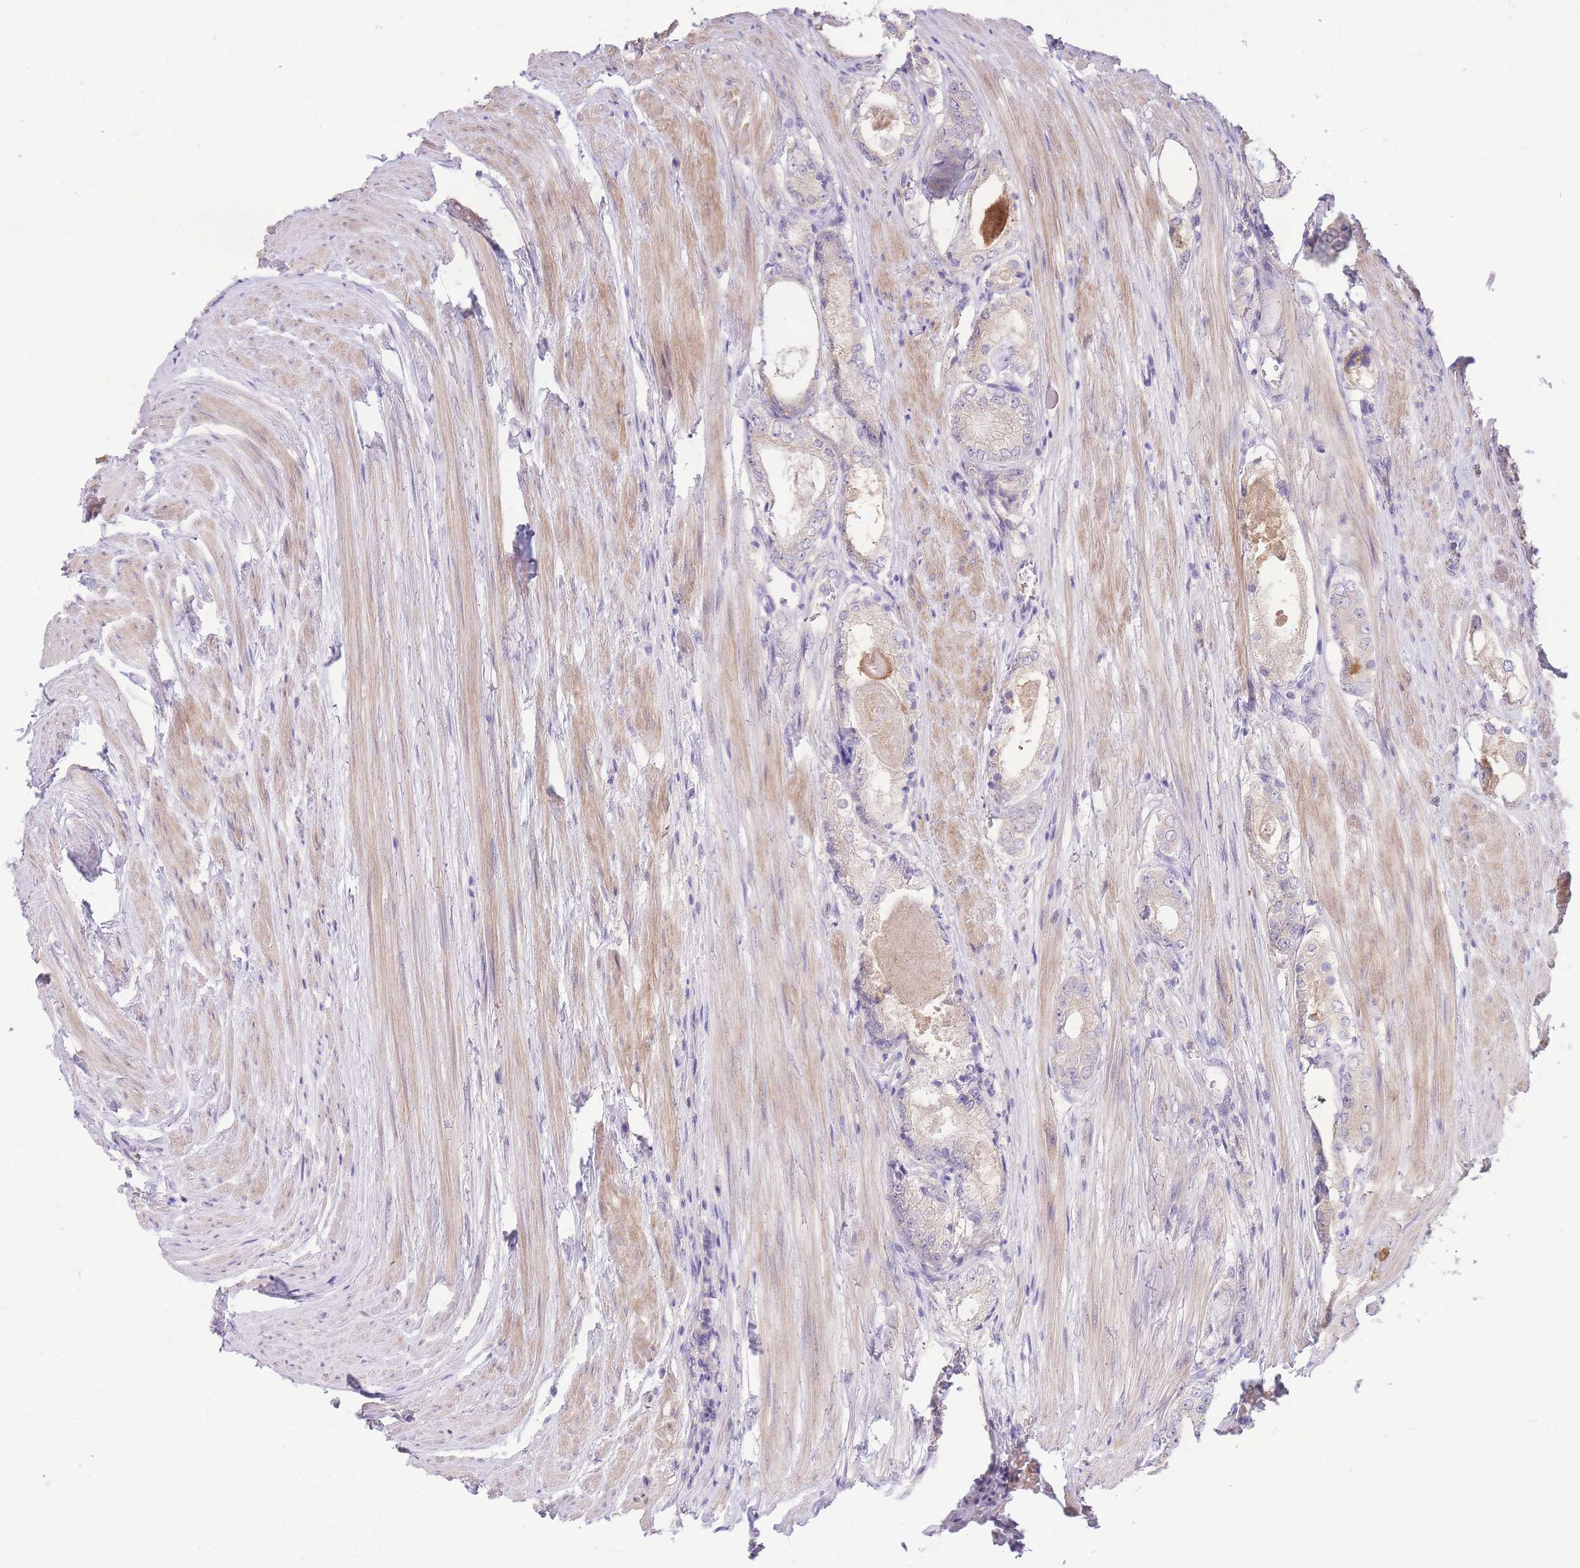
{"staining": {"intensity": "negative", "quantity": "none", "location": "none"}, "tissue": "prostate cancer", "cell_type": "Tumor cells", "image_type": "cancer", "snomed": [{"axis": "morphology", "description": "Adenocarcinoma, Low grade"}, {"axis": "topography", "description": "Prostate"}], "caption": "High power microscopy photomicrograph of an immunohistochemistry image of prostate cancer, revealing no significant expression in tumor cells.", "gene": "OR5T1", "patient": {"sex": "male", "age": 68}}